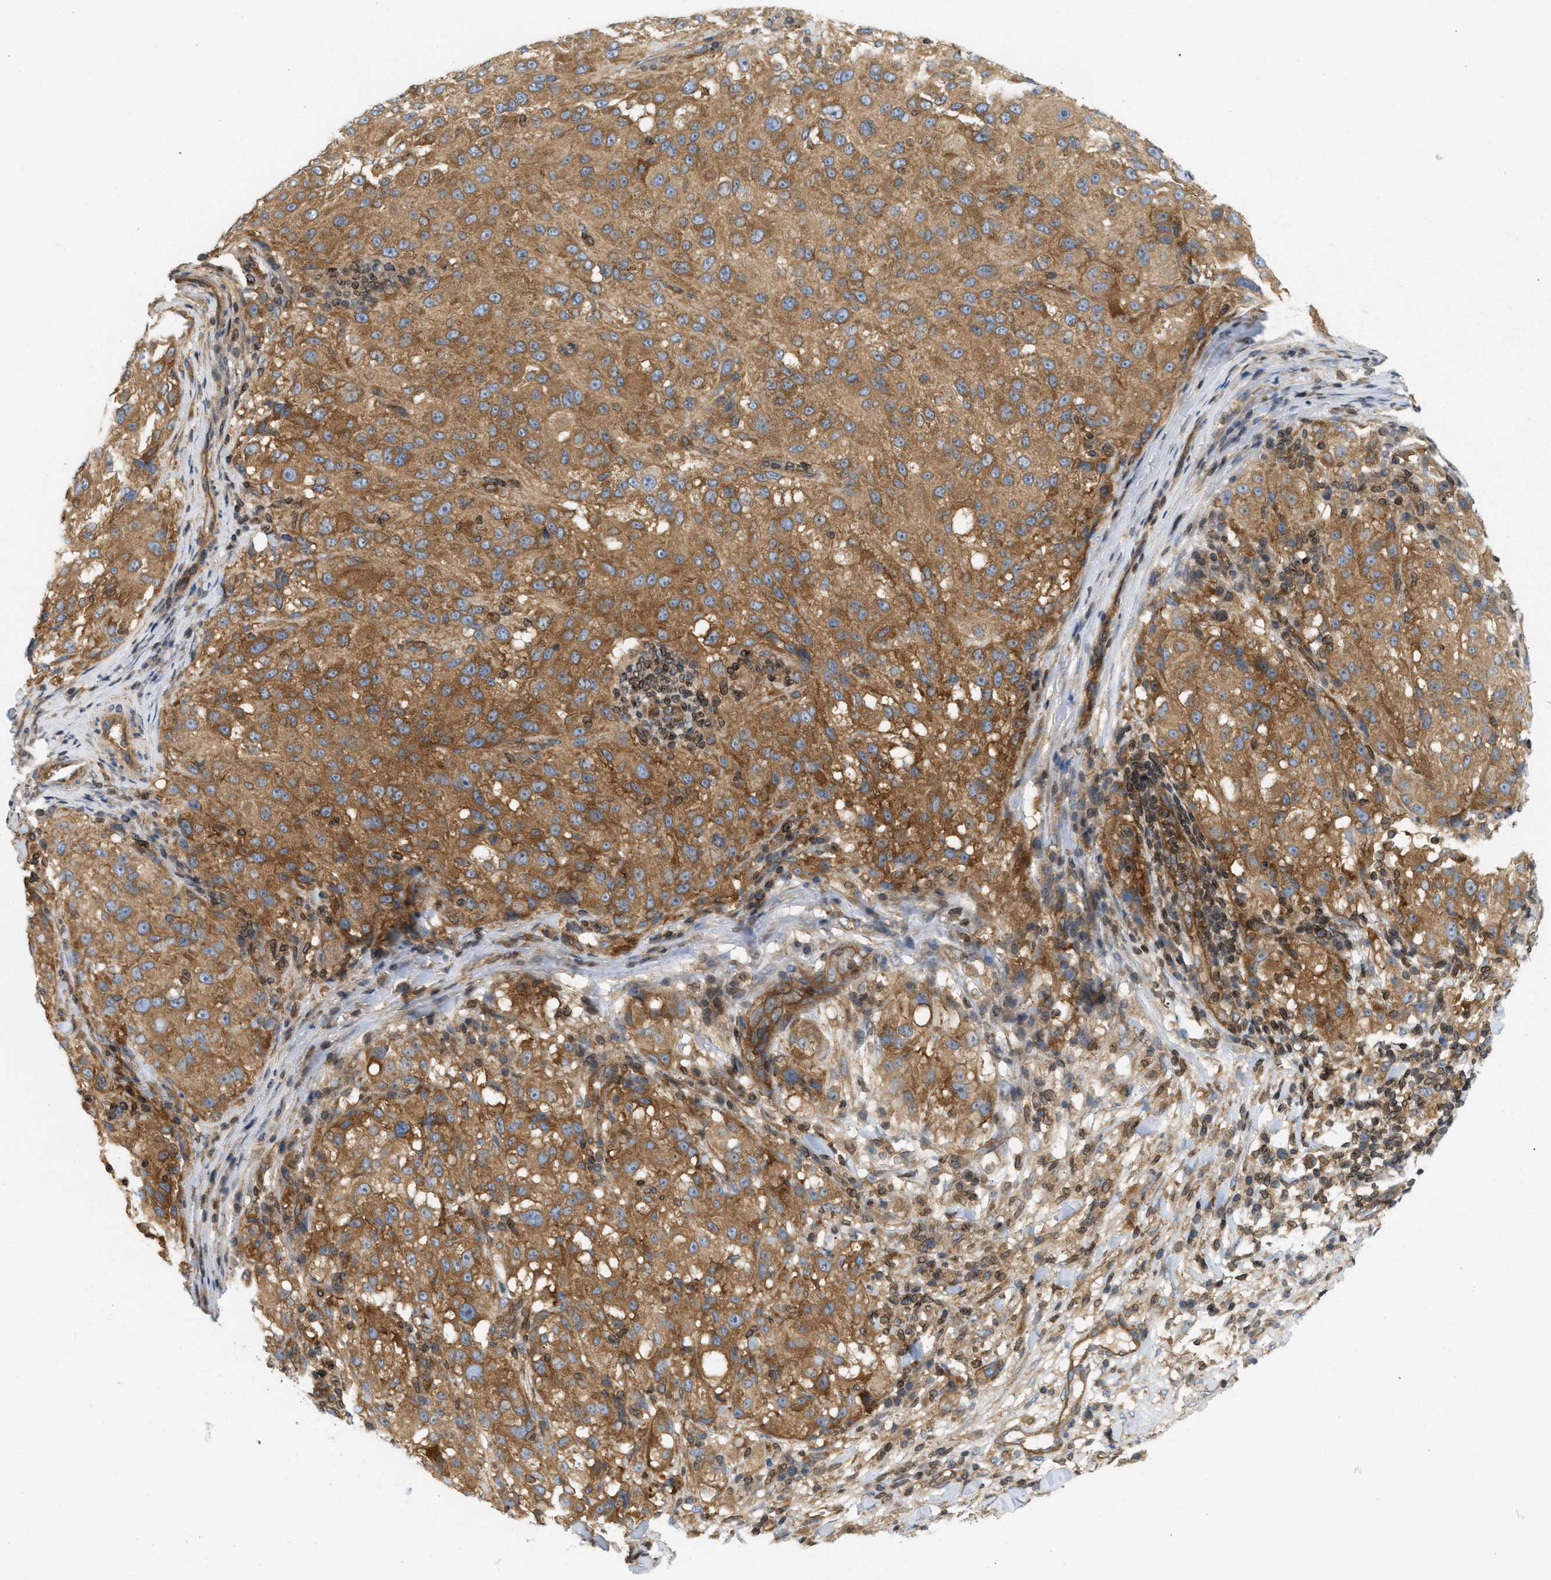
{"staining": {"intensity": "moderate", "quantity": ">75%", "location": "cytoplasmic/membranous"}, "tissue": "melanoma", "cell_type": "Tumor cells", "image_type": "cancer", "snomed": [{"axis": "morphology", "description": "Necrosis, NOS"}, {"axis": "morphology", "description": "Malignant melanoma, NOS"}, {"axis": "topography", "description": "Skin"}], "caption": "Immunohistochemistry of malignant melanoma shows medium levels of moderate cytoplasmic/membranous positivity in approximately >75% of tumor cells. (brown staining indicates protein expression, while blue staining denotes nuclei).", "gene": "STRN", "patient": {"sex": "female", "age": 87}}